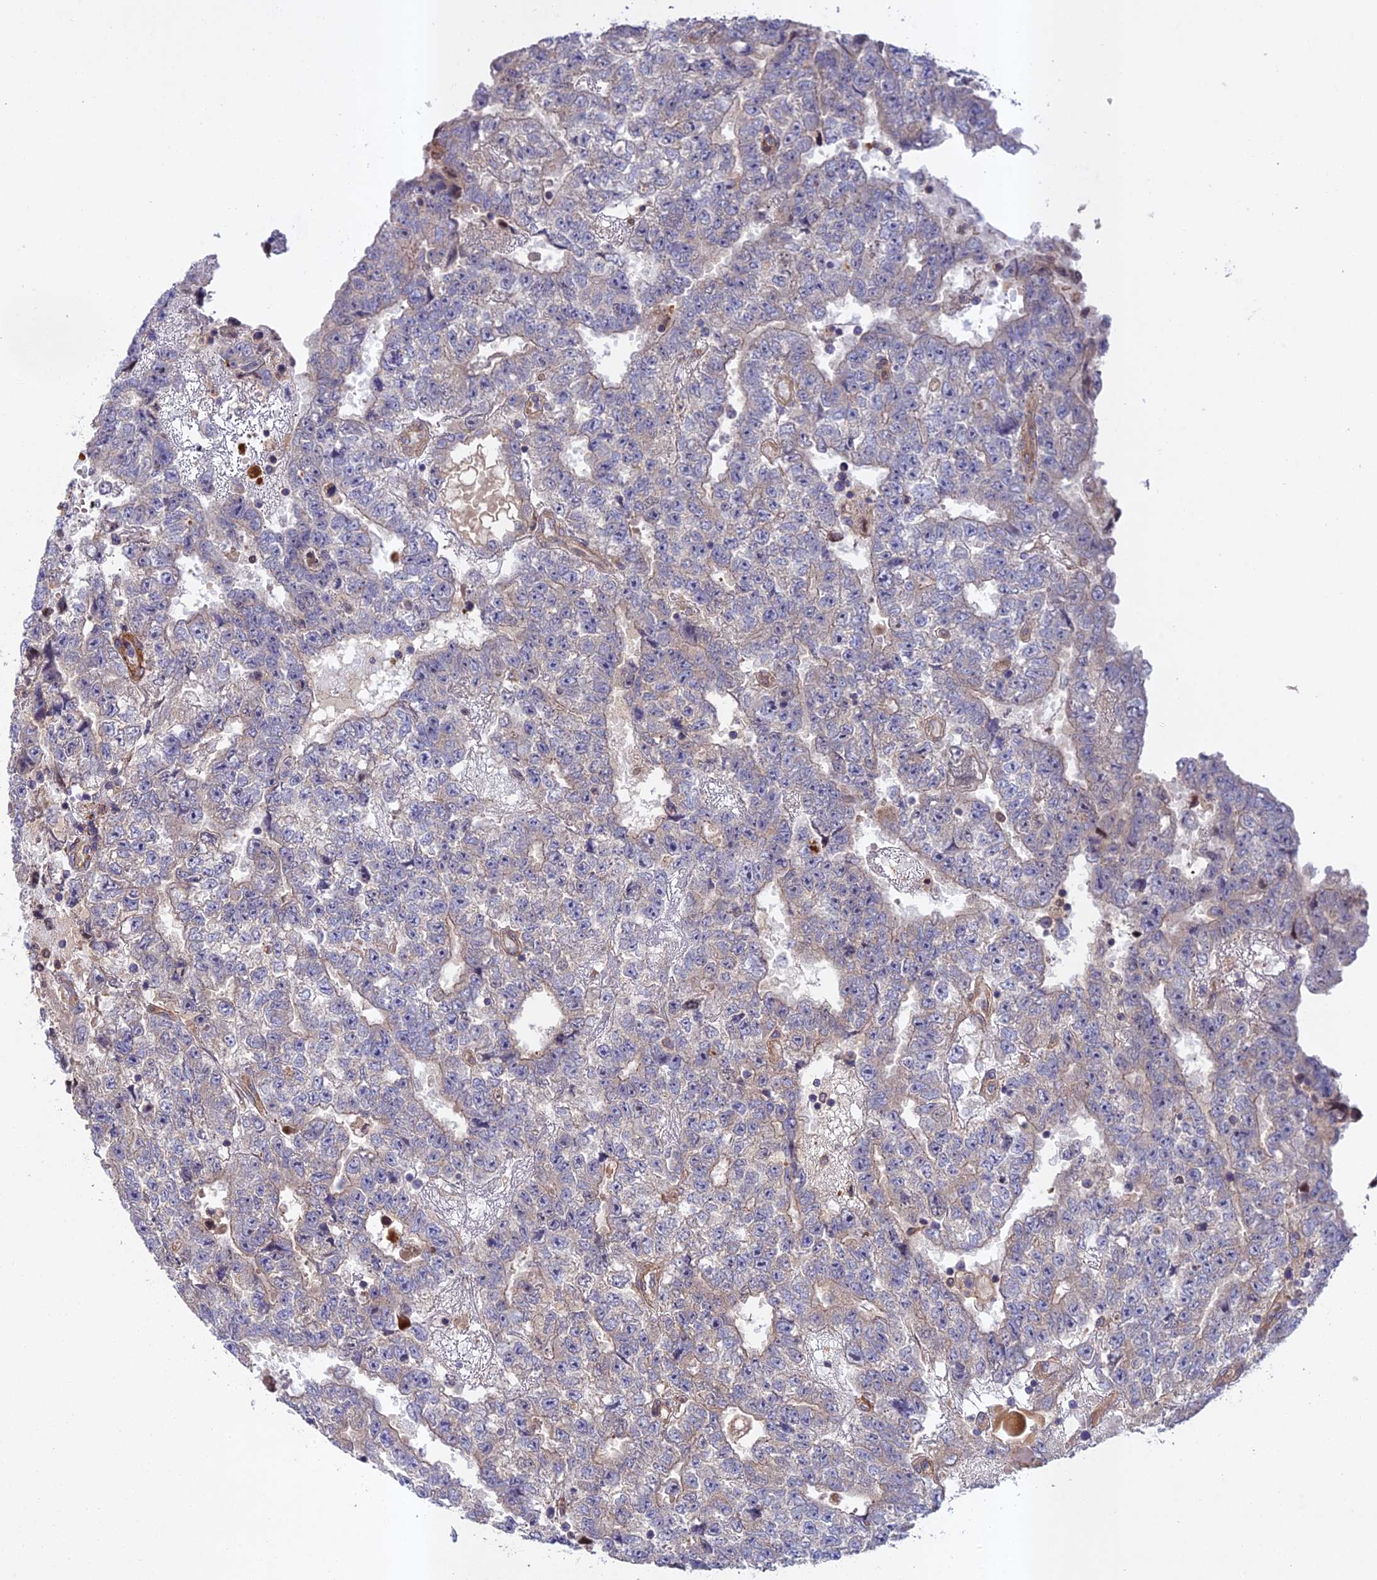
{"staining": {"intensity": "negative", "quantity": "none", "location": "none"}, "tissue": "testis cancer", "cell_type": "Tumor cells", "image_type": "cancer", "snomed": [{"axis": "morphology", "description": "Carcinoma, Embryonal, NOS"}, {"axis": "topography", "description": "Testis"}], "caption": "This is an immunohistochemistry photomicrograph of human embryonal carcinoma (testis). There is no positivity in tumor cells.", "gene": "RALGAPA2", "patient": {"sex": "male", "age": 25}}